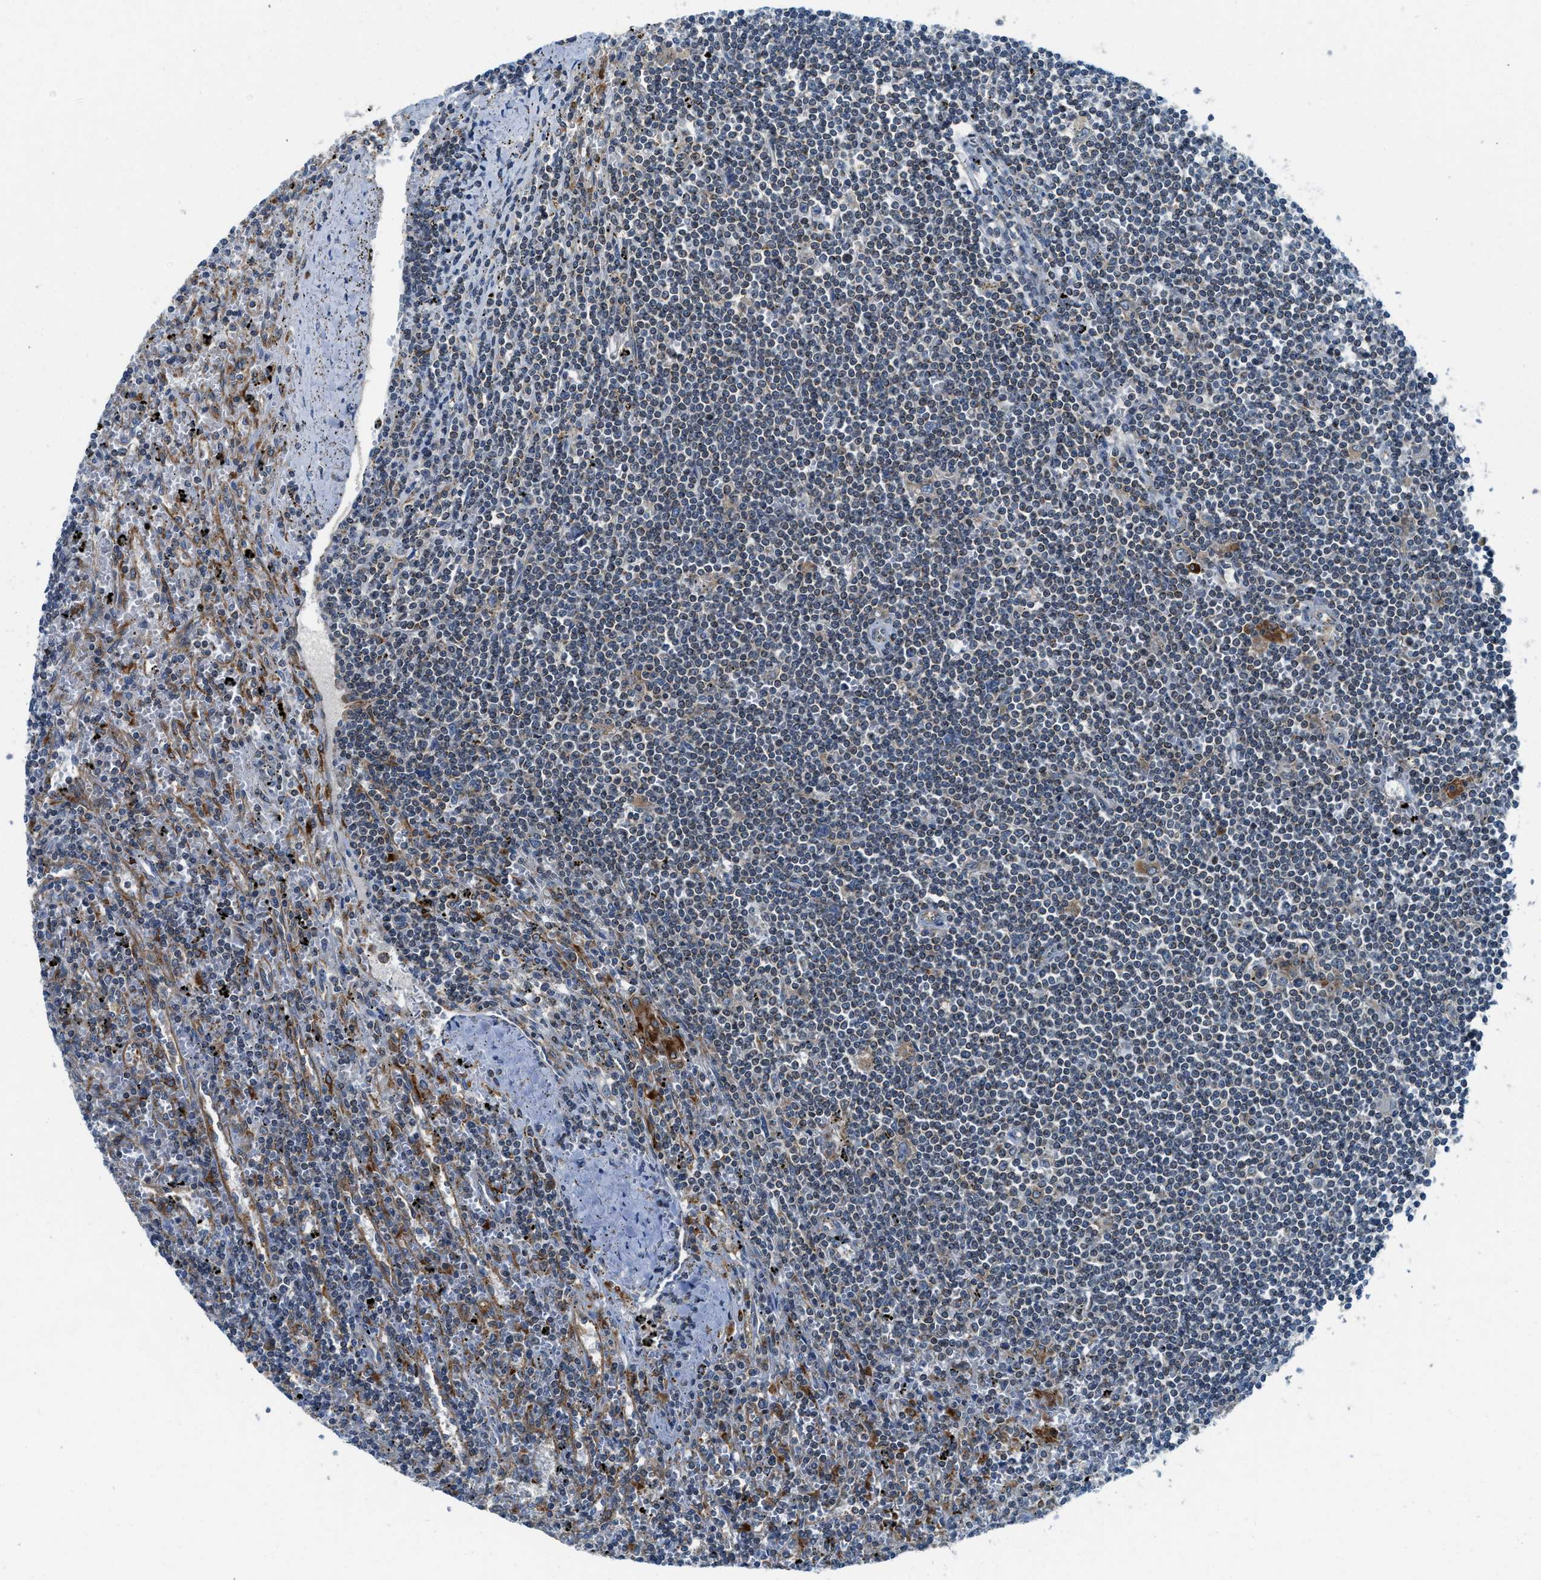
{"staining": {"intensity": "negative", "quantity": "none", "location": "none"}, "tissue": "lymphoma", "cell_type": "Tumor cells", "image_type": "cancer", "snomed": [{"axis": "morphology", "description": "Malignant lymphoma, non-Hodgkin's type, Low grade"}, {"axis": "topography", "description": "Spleen"}], "caption": "The micrograph shows no staining of tumor cells in lymphoma.", "gene": "BCAP31", "patient": {"sex": "male", "age": 76}}